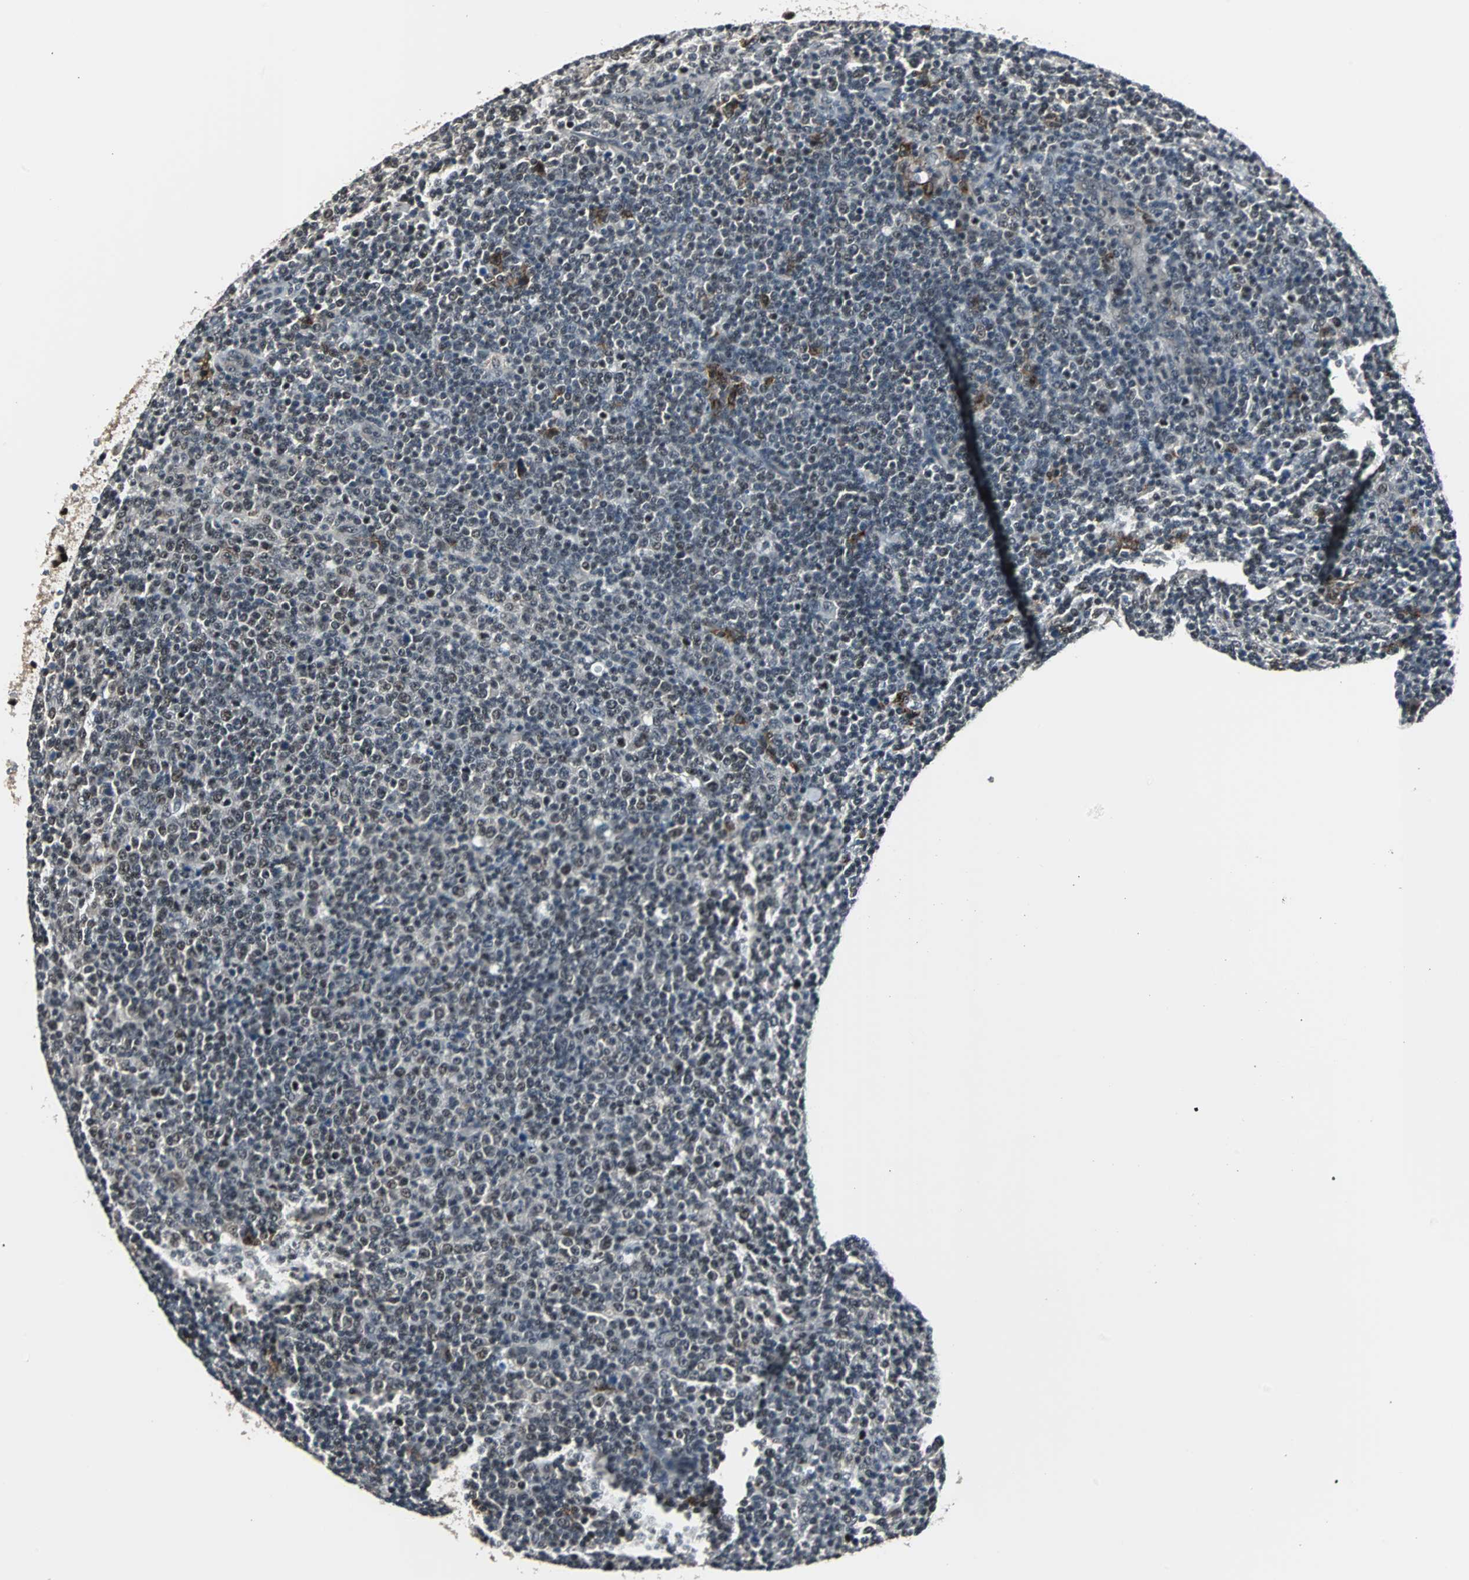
{"staining": {"intensity": "moderate", "quantity": "<25%", "location": "cytoplasmic/membranous,nuclear"}, "tissue": "lymphoma", "cell_type": "Tumor cells", "image_type": "cancer", "snomed": [{"axis": "morphology", "description": "Malignant lymphoma, non-Hodgkin's type, Low grade"}, {"axis": "topography", "description": "Lymph node"}], "caption": "Immunohistochemical staining of human low-grade malignant lymphoma, non-Hodgkin's type demonstrates moderate cytoplasmic/membranous and nuclear protein expression in about <25% of tumor cells.", "gene": "MKX", "patient": {"sex": "male", "age": 70}}